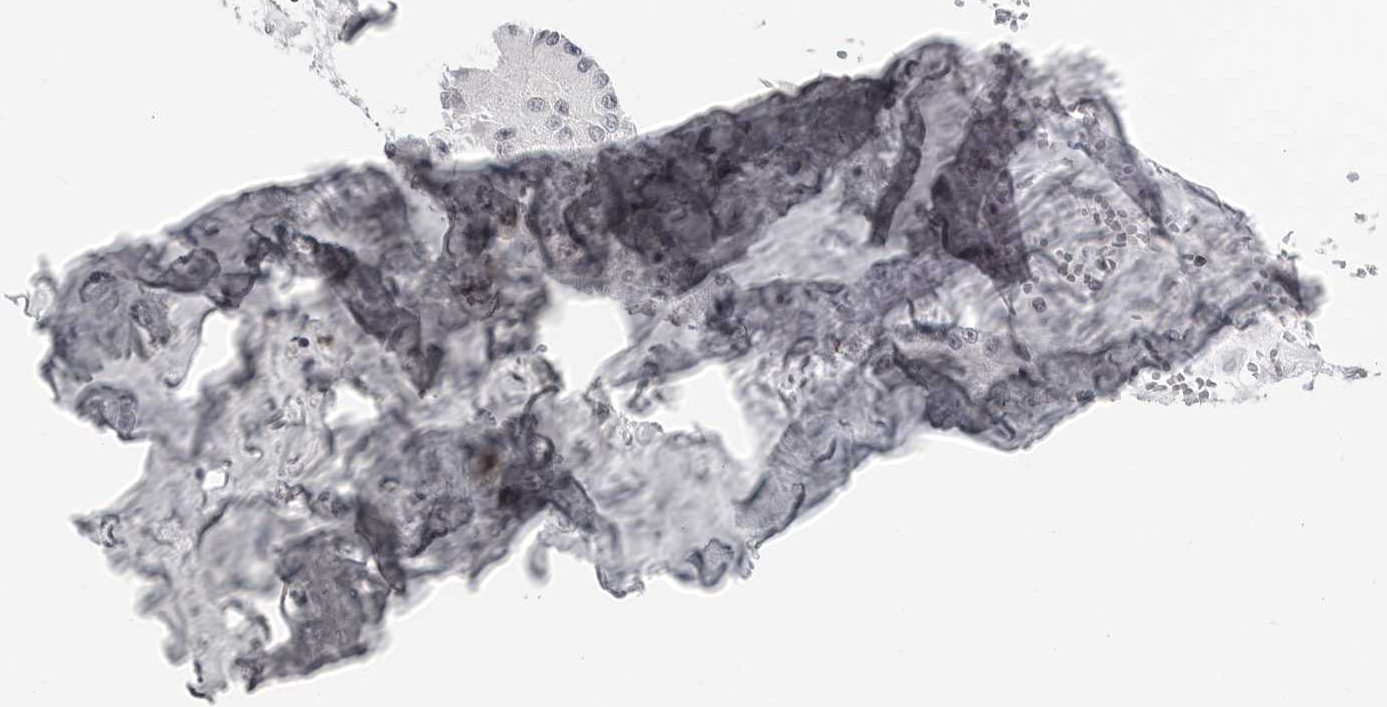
{"staining": {"intensity": "negative", "quantity": "none", "location": "none"}, "tissue": "carcinoid", "cell_type": "Tumor cells", "image_type": "cancer", "snomed": [{"axis": "morphology", "description": "Carcinoid, malignant, NOS"}, {"axis": "topography", "description": "Pancreas"}], "caption": "Immunohistochemistry (IHC) photomicrograph of neoplastic tissue: malignant carcinoid stained with DAB reveals no significant protein positivity in tumor cells. (Stains: DAB (3,3'-diaminobenzidine) IHC with hematoxylin counter stain, Microscopy: brightfield microscopy at high magnification).", "gene": "FAM135B", "patient": {"sex": "male", "age": 41}}